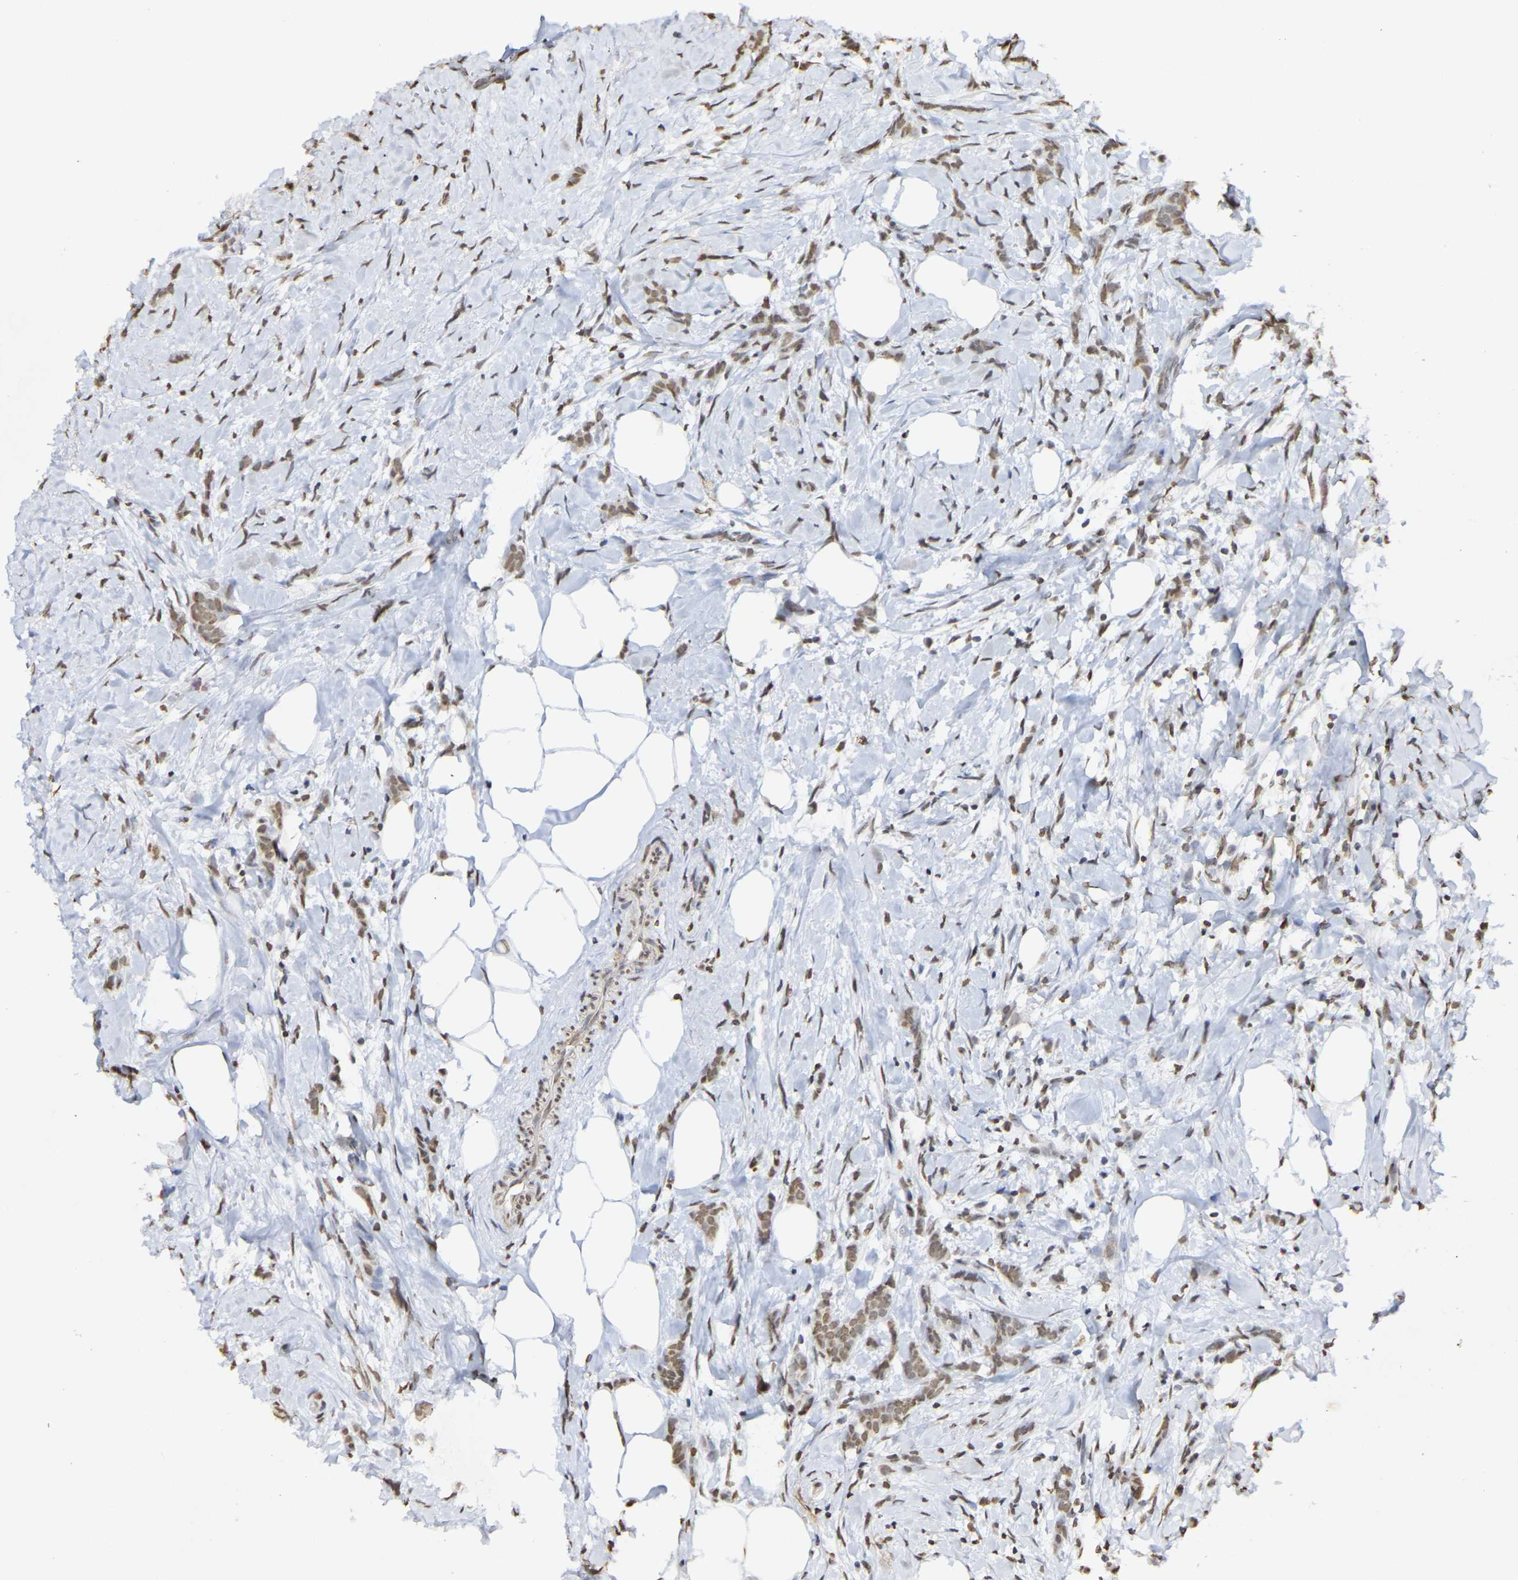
{"staining": {"intensity": "moderate", "quantity": ">75%", "location": "nuclear"}, "tissue": "breast cancer", "cell_type": "Tumor cells", "image_type": "cancer", "snomed": [{"axis": "morphology", "description": "Lobular carcinoma, in situ"}, {"axis": "morphology", "description": "Lobular carcinoma"}, {"axis": "topography", "description": "Breast"}], "caption": "Human lobular carcinoma in situ (breast) stained with a brown dye displays moderate nuclear positive expression in about >75% of tumor cells.", "gene": "ATF4", "patient": {"sex": "female", "age": 41}}